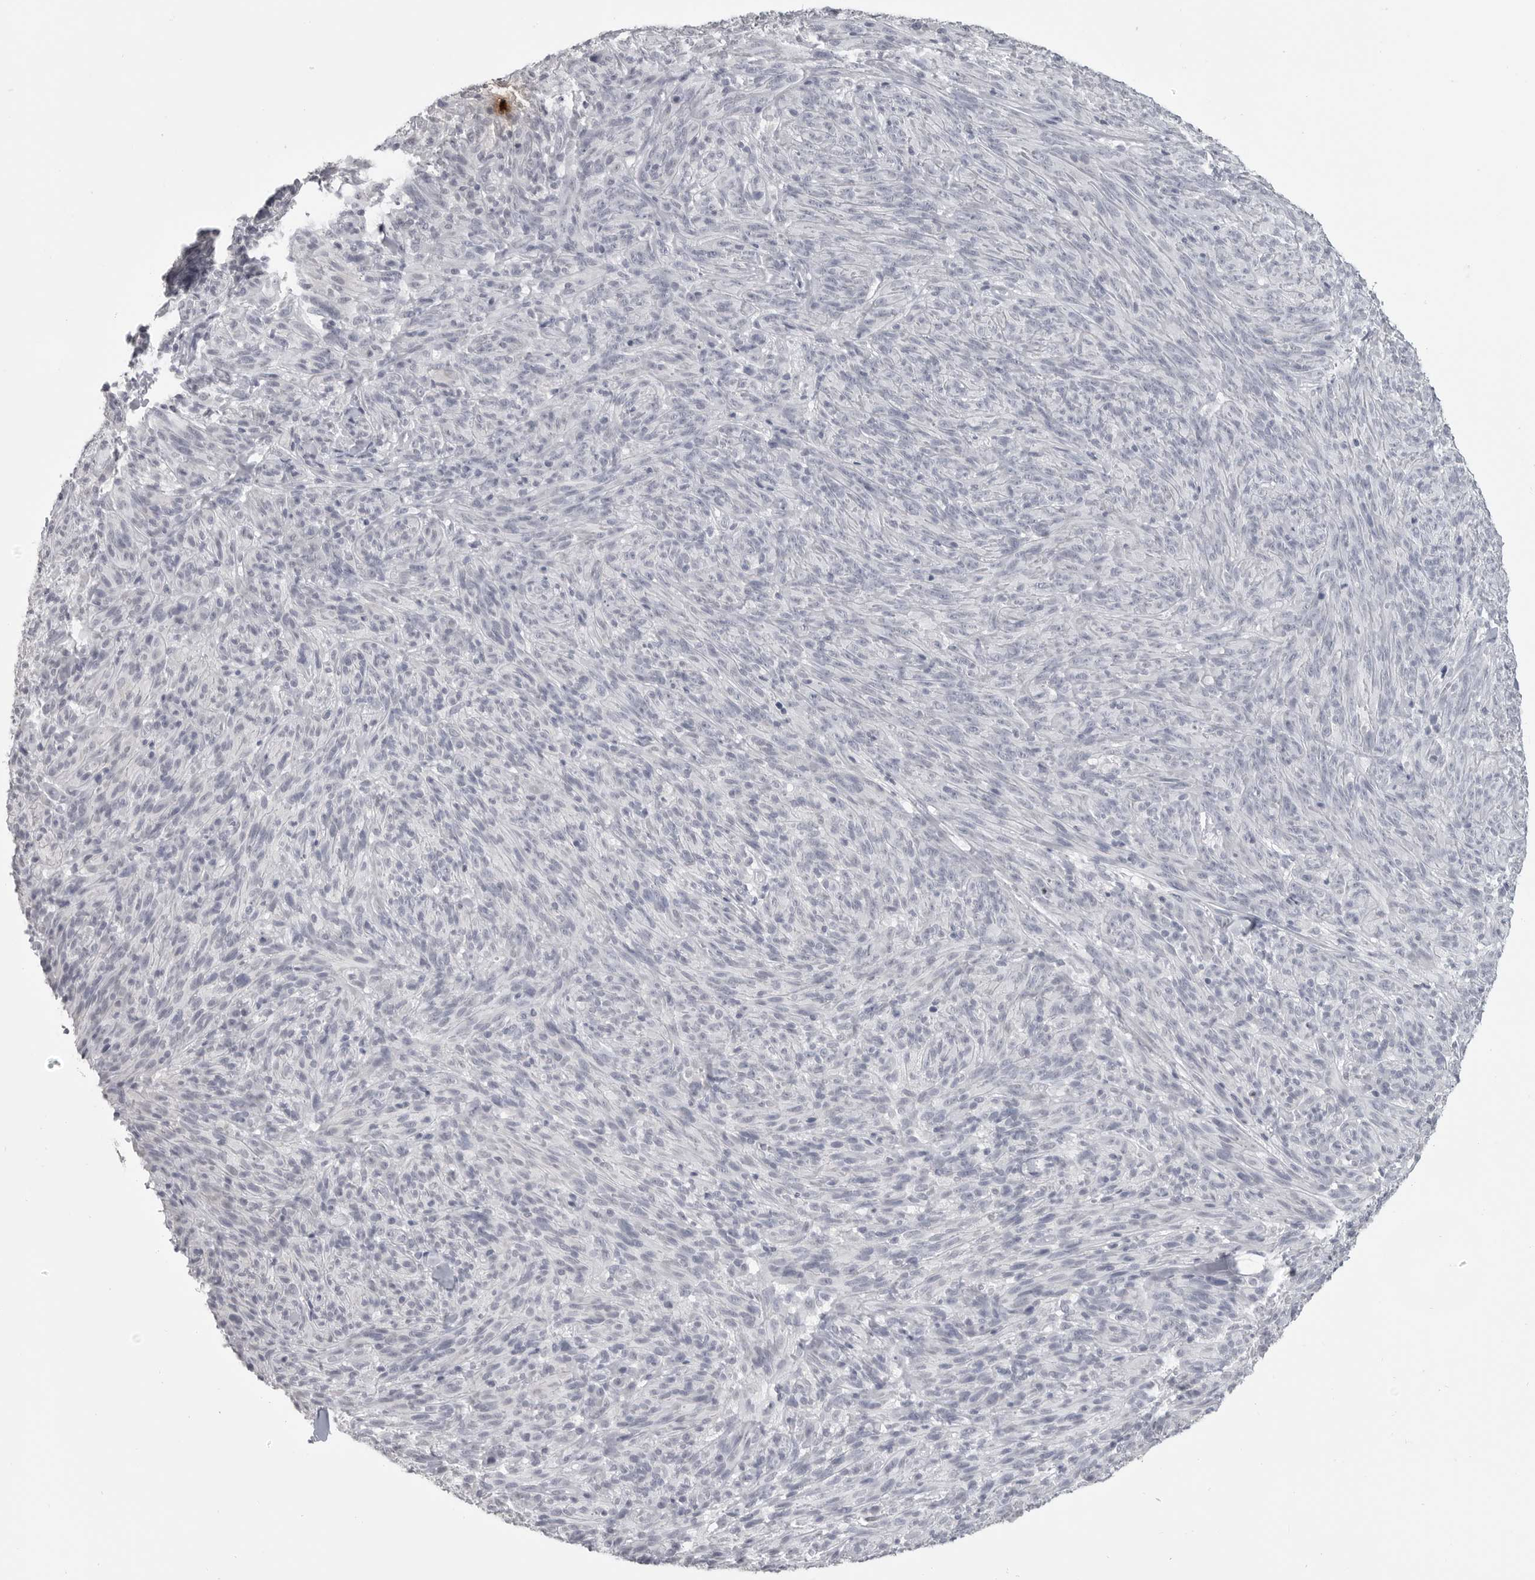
{"staining": {"intensity": "negative", "quantity": "none", "location": "none"}, "tissue": "melanoma", "cell_type": "Tumor cells", "image_type": "cancer", "snomed": [{"axis": "morphology", "description": "Malignant melanoma, NOS"}, {"axis": "topography", "description": "Skin of head"}], "caption": "The photomicrograph reveals no staining of tumor cells in malignant melanoma.", "gene": "PRSS1", "patient": {"sex": "male", "age": 96}}